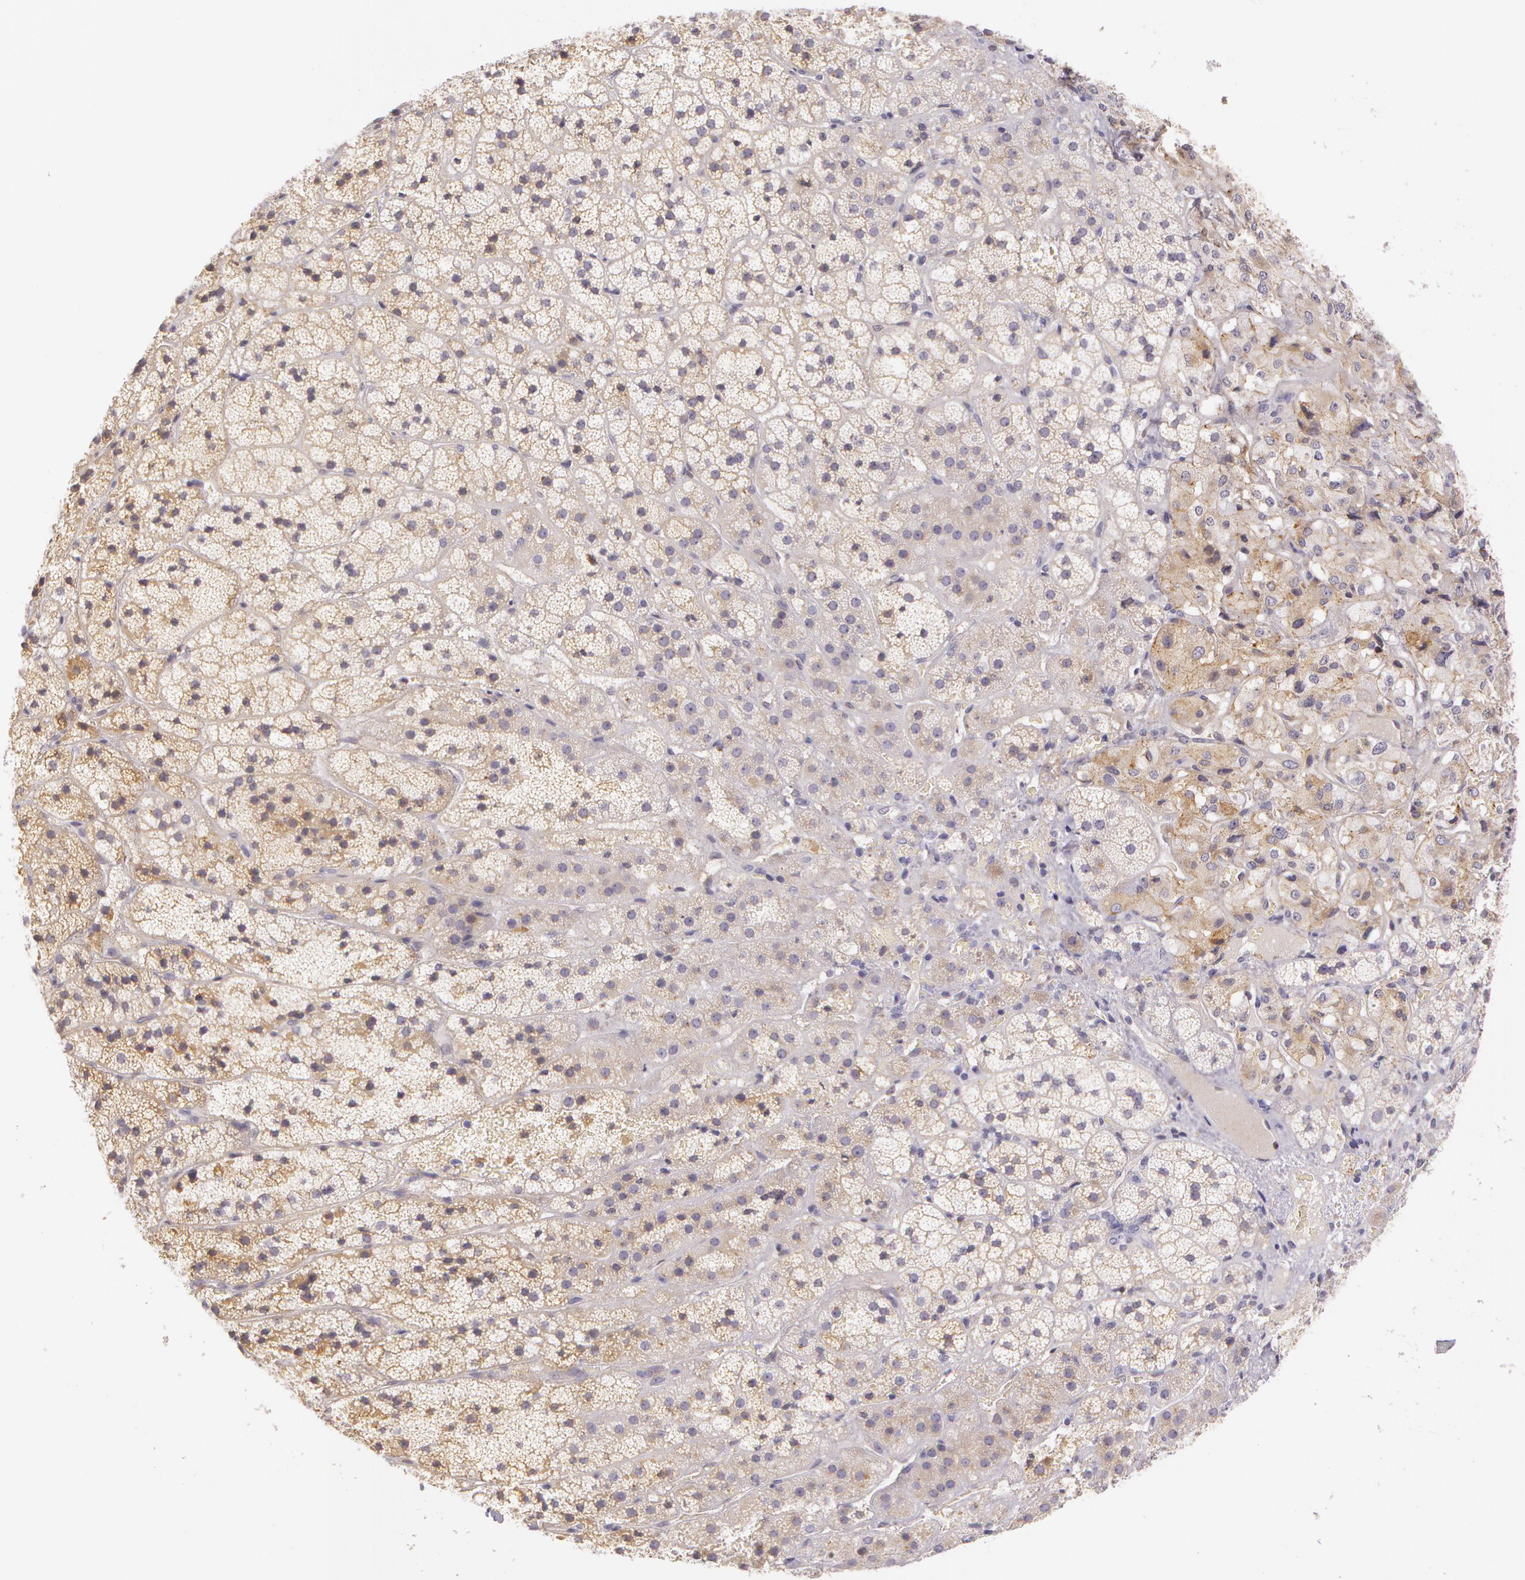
{"staining": {"intensity": "moderate", "quantity": "25%-75%", "location": "cytoplasmic/membranous"}, "tissue": "adrenal gland", "cell_type": "Glandular cells", "image_type": "normal", "snomed": [{"axis": "morphology", "description": "Normal tissue, NOS"}, {"axis": "topography", "description": "Adrenal gland"}], "caption": "Adrenal gland stained with DAB (3,3'-diaminobenzidine) IHC displays medium levels of moderate cytoplasmic/membranous staining in about 25%-75% of glandular cells.", "gene": "APP", "patient": {"sex": "female", "age": 44}}